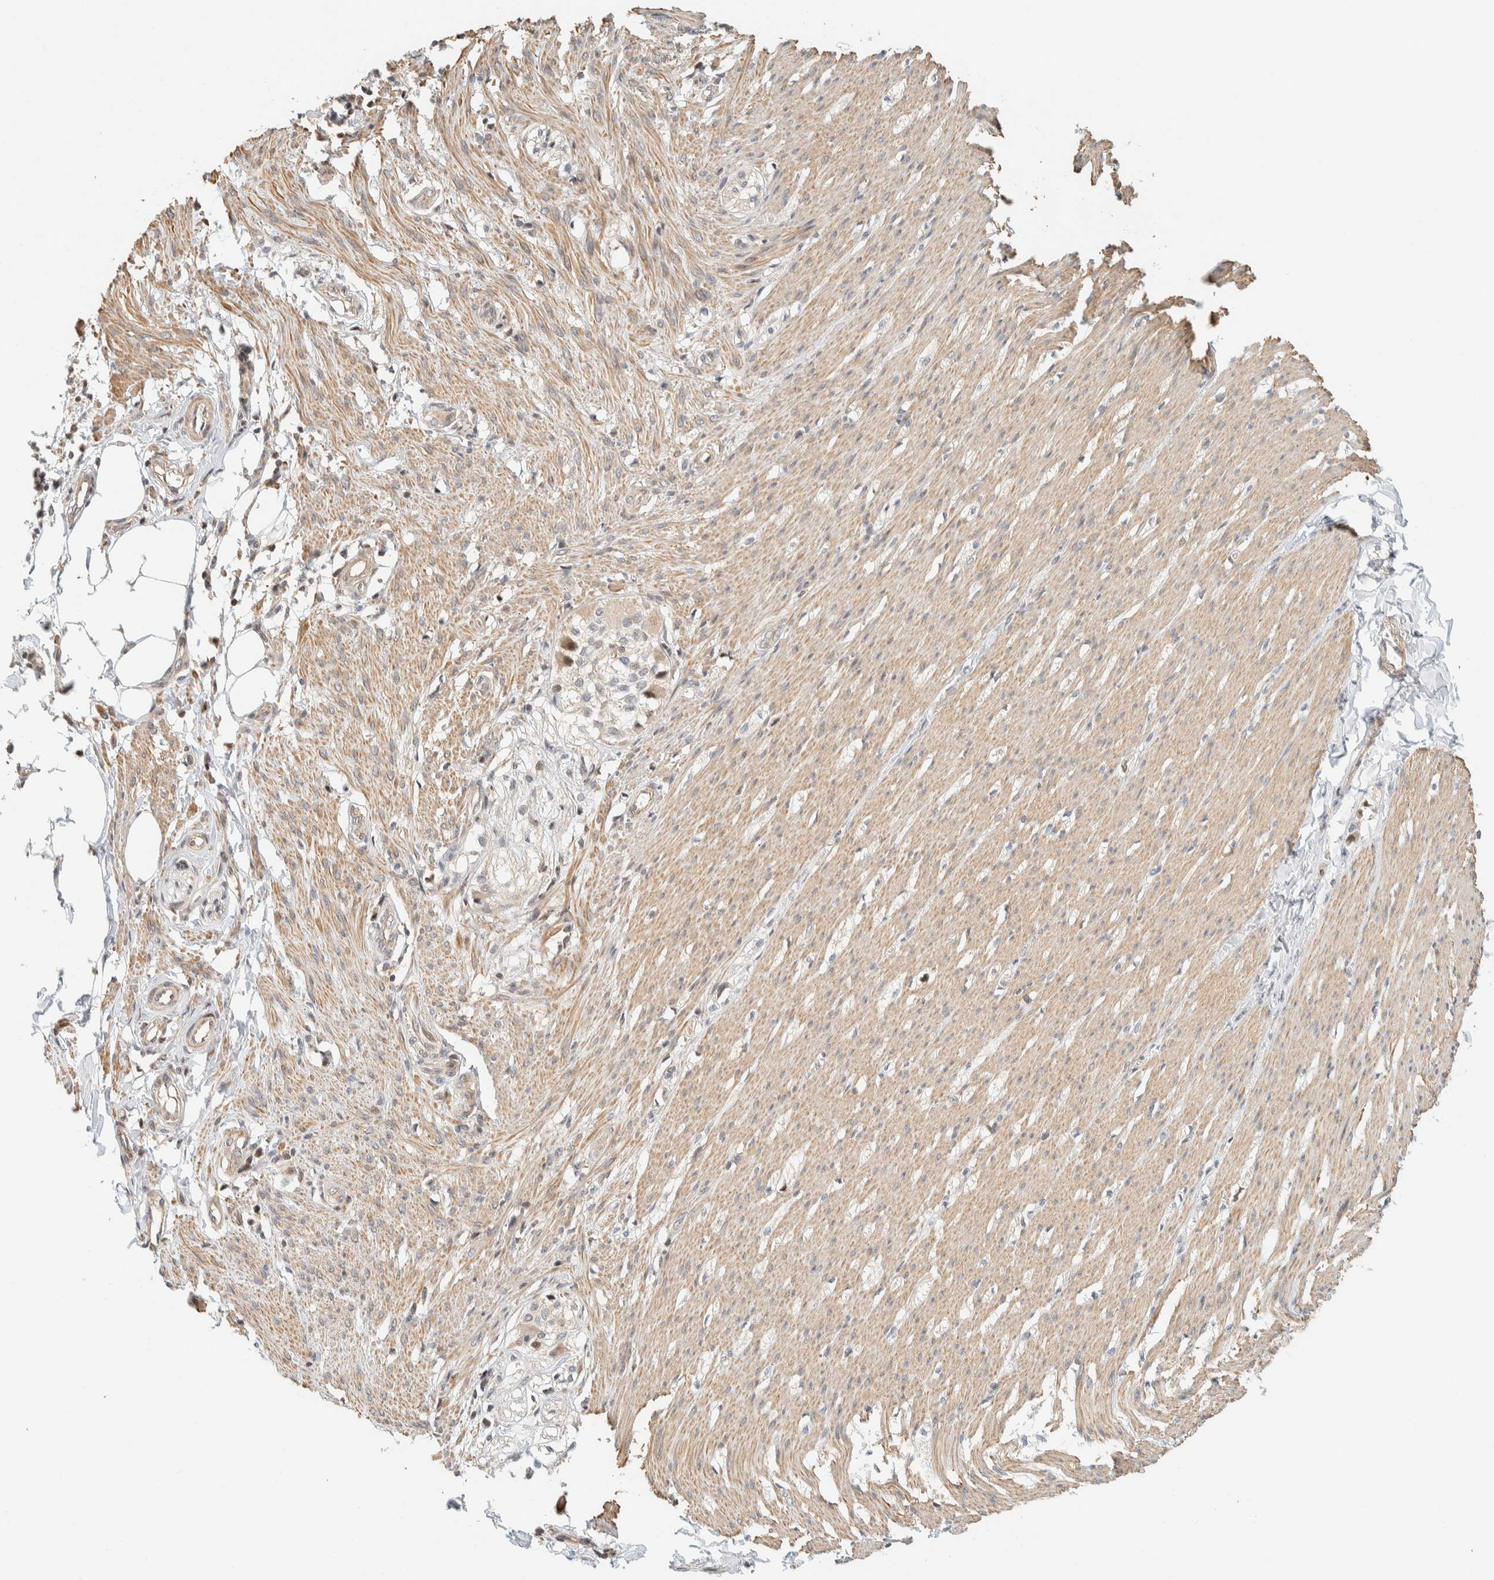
{"staining": {"intensity": "weak", "quantity": ">75%", "location": "cytoplasmic/membranous"}, "tissue": "smooth muscle", "cell_type": "Smooth muscle cells", "image_type": "normal", "snomed": [{"axis": "morphology", "description": "Normal tissue, NOS"}, {"axis": "morphology", "description": "Adenocarcinoma, NOS"}, {"axis": "topography", "description": "Smooth muscle"}, {"axis": "topography", "description": "Colon"}], "caption": "Immunohistochemical staining of benign human smooth muscle reveals >75% levels of weak cytoplasmic/membranous protein staining in about >75% of smooth muscle cells. (DAB = brown stain, brightfield microscopy at high magnification).", "gene": "ARFGEF1", "patient": {"sex": "male", "age": 14}}